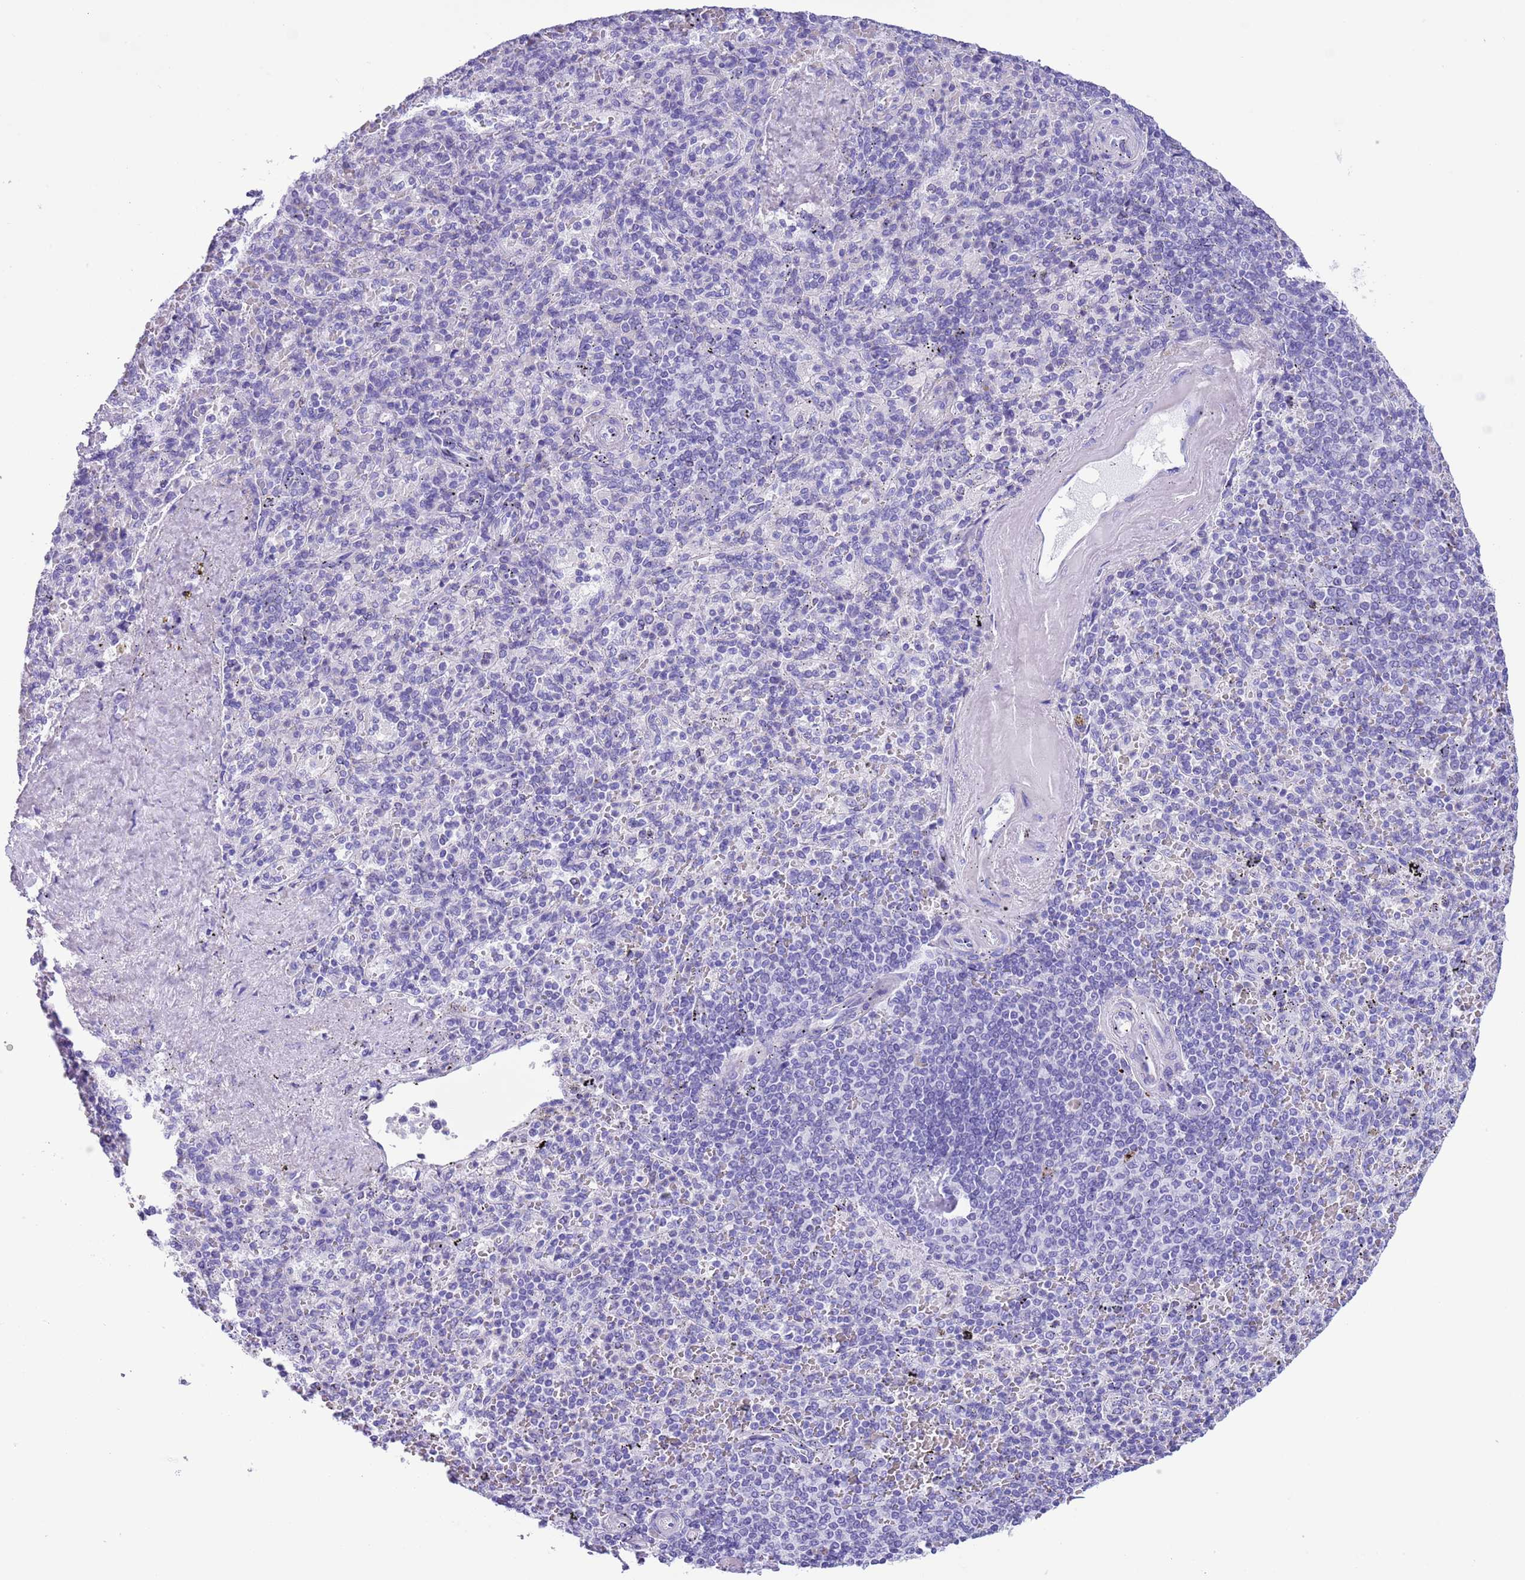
{"staining": {"intensity": "negative", "quantity": "none", "location": "none"}, "tissue": "spleen", "cell_type": "Cells in red pulp", "image_type": "normal", "snomed": [{"axis": "morphology", "description": "Normal tissue, NOS"}, {"axis": "topography", "description": "Spleen"}], "caption": "This is a histopathology image of immunohistochemistry staining of unremarkable spleen, which shows no positivity in cells in red pulp.", "gene": "TMEM185A", "patient": {"sex": "male", "age": 82}}